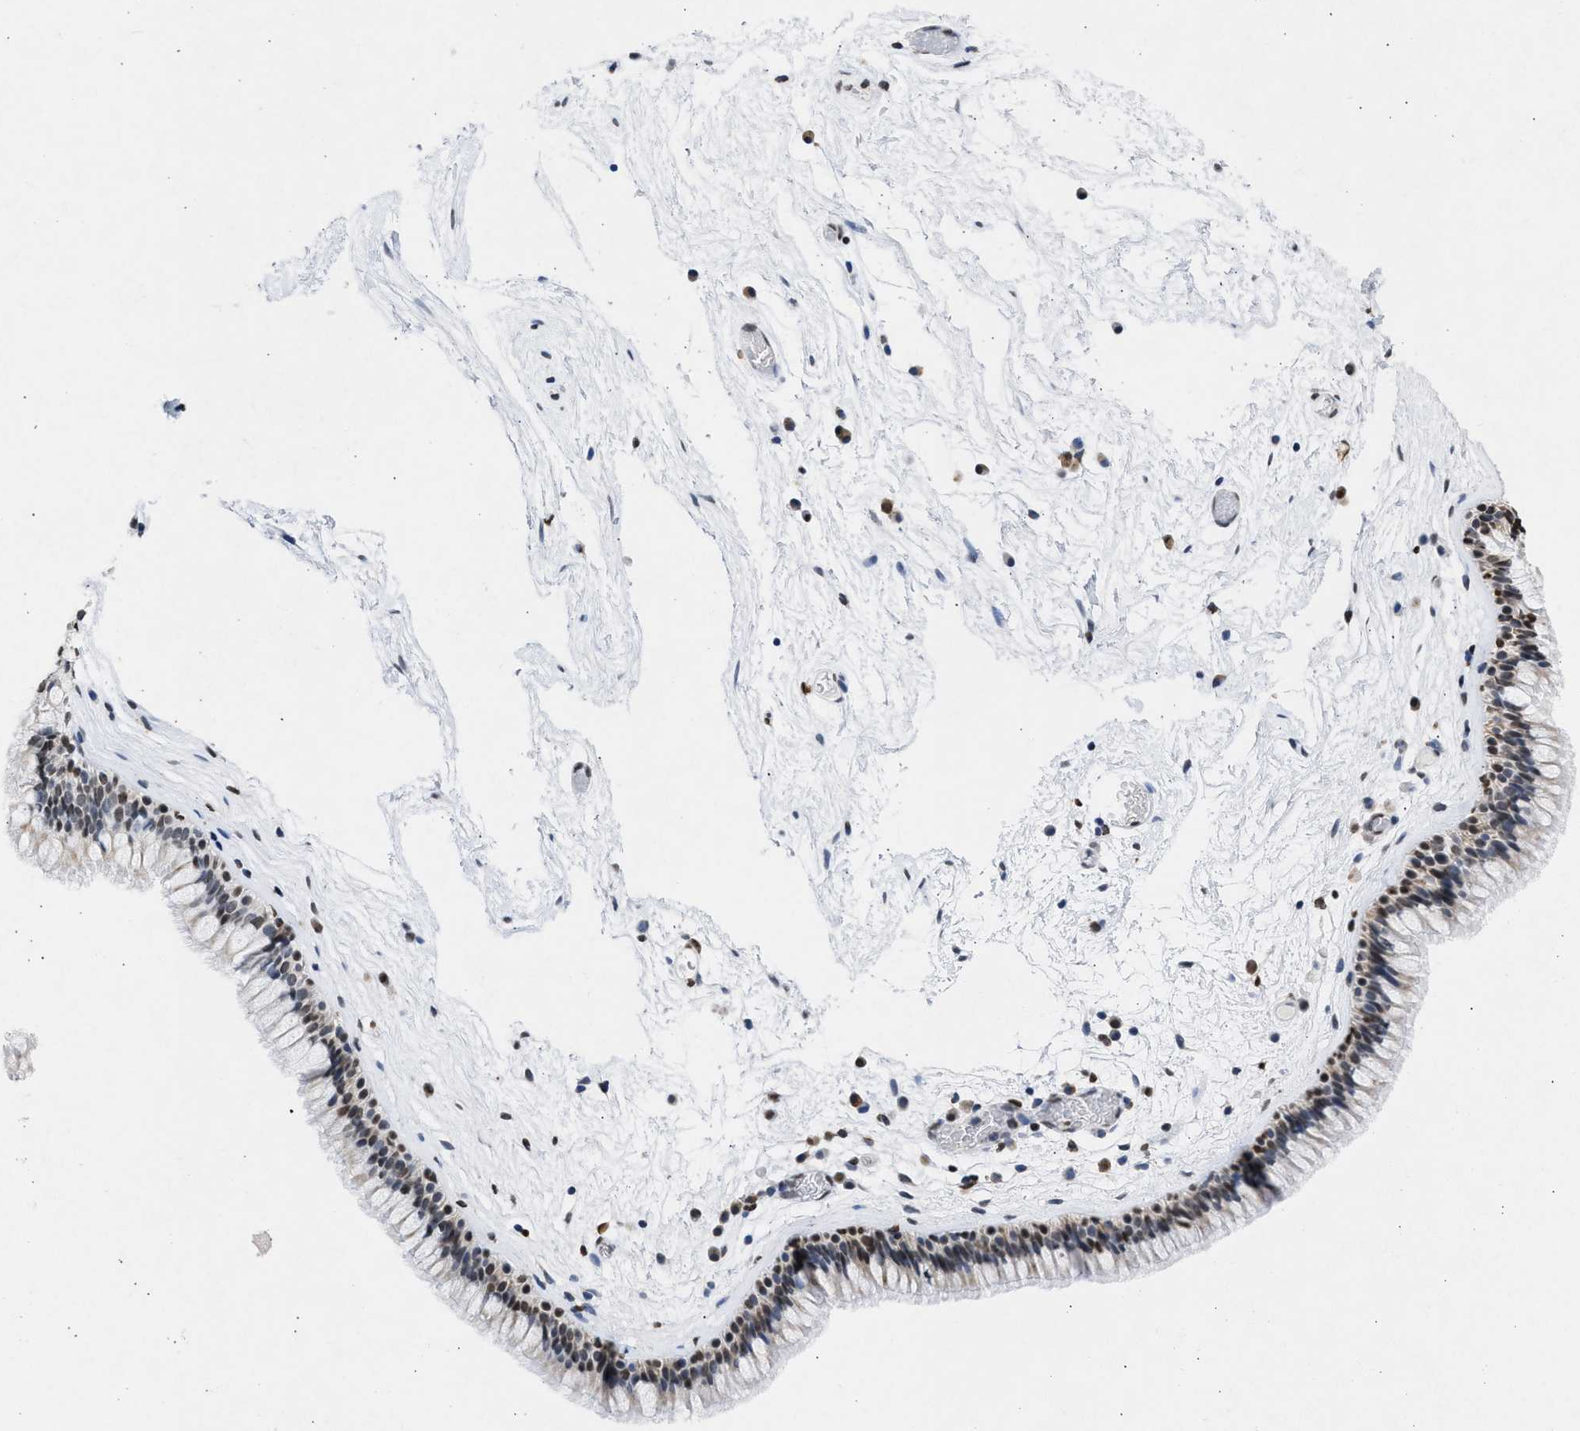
{"staining": {"intensity": "moderate", "quantity": "25%-75%", "location": "nuclear"}, "tissue": "nasopharynx", "cell_type": "Respiratory epithelial cells", "image_type": "normal", "snomed": [{"axis": "morphology", "description": "Normal tissue, NOS"}, {"axis": "morphology", "description": "Inflammation, NOS"}, {"axis": "topography", "description": "Nasopharynx"}], "caption": "Moderate nuclear positivity for a protein is seen in about 25%-75% of respiratory epithelial cells of unremarkable nasopharynx using immunohistochemistry.", "gene": "NUP35", "patient": {"sex": "male", "age": 48}}